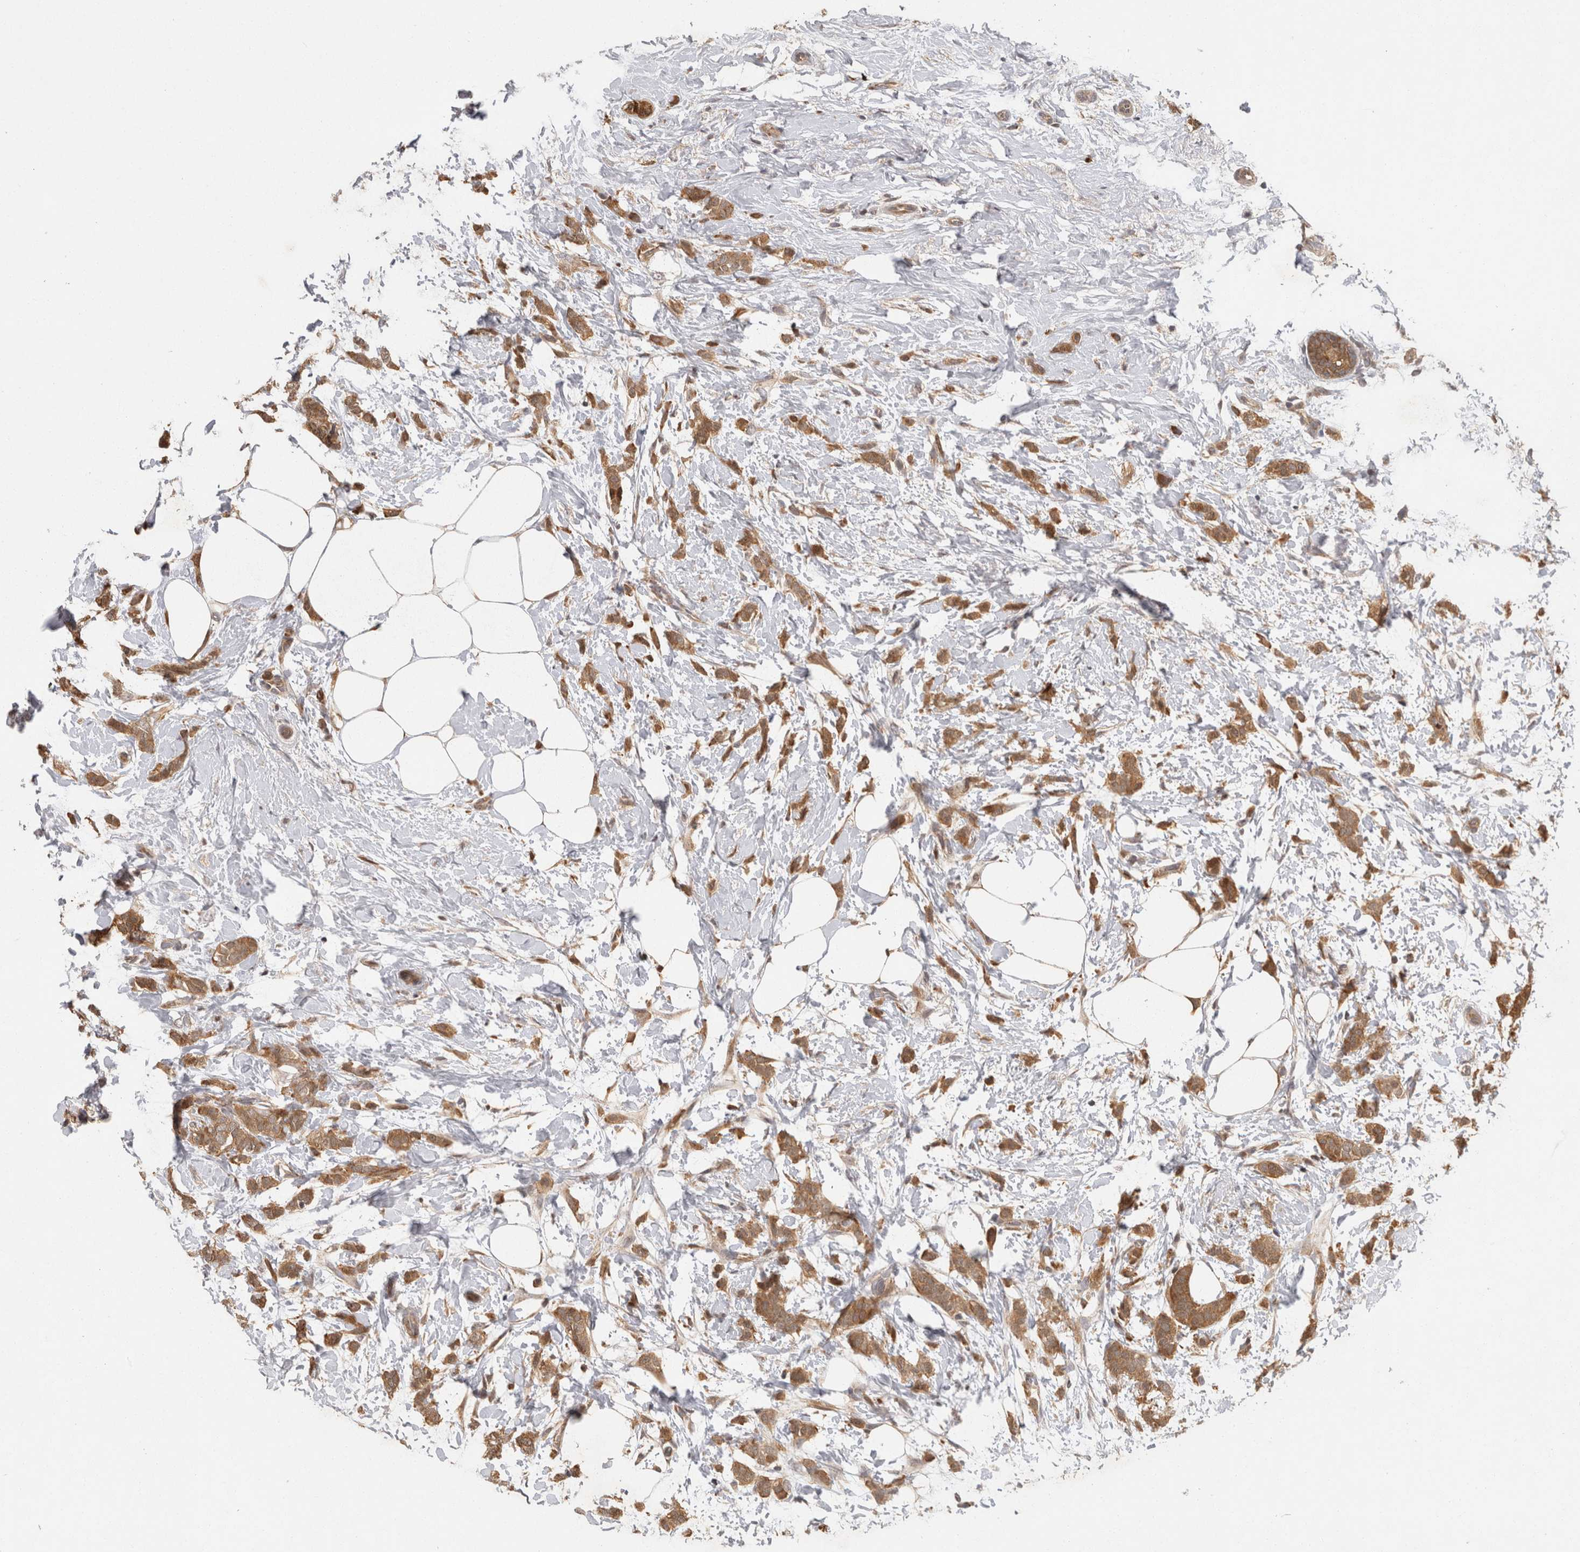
{"staining": {"intensity": "moderate", "quantity": ">75%", "location": "cytoplasmic/membranous"}, "tissue": "breast cancer", "cell_type": "Tumor cells", "image_type": "cancer", "snomed": [{"axis": "morphology", "description": "Lobular carcinoma, in situ"}, {"axis": "morphology", "description": "Lobular carcinoma"}, {"axis": "topography", "description": "Breast"}], "caption": "High-power microscopy captured an immunohistochemistry photomicrograph of lobular carcinoma in situ (breast), revealing moderate cytoplasmic/membranous positivity in approximately >75% of tumor cells. The staining was performed using DAB to visualize the protein expression in brown, while the nuclei were stained in blue with hematoxylin (Magnification: 20x).", "gene": "ACAT2", "patient": {"sex": "female", "age": 41}}